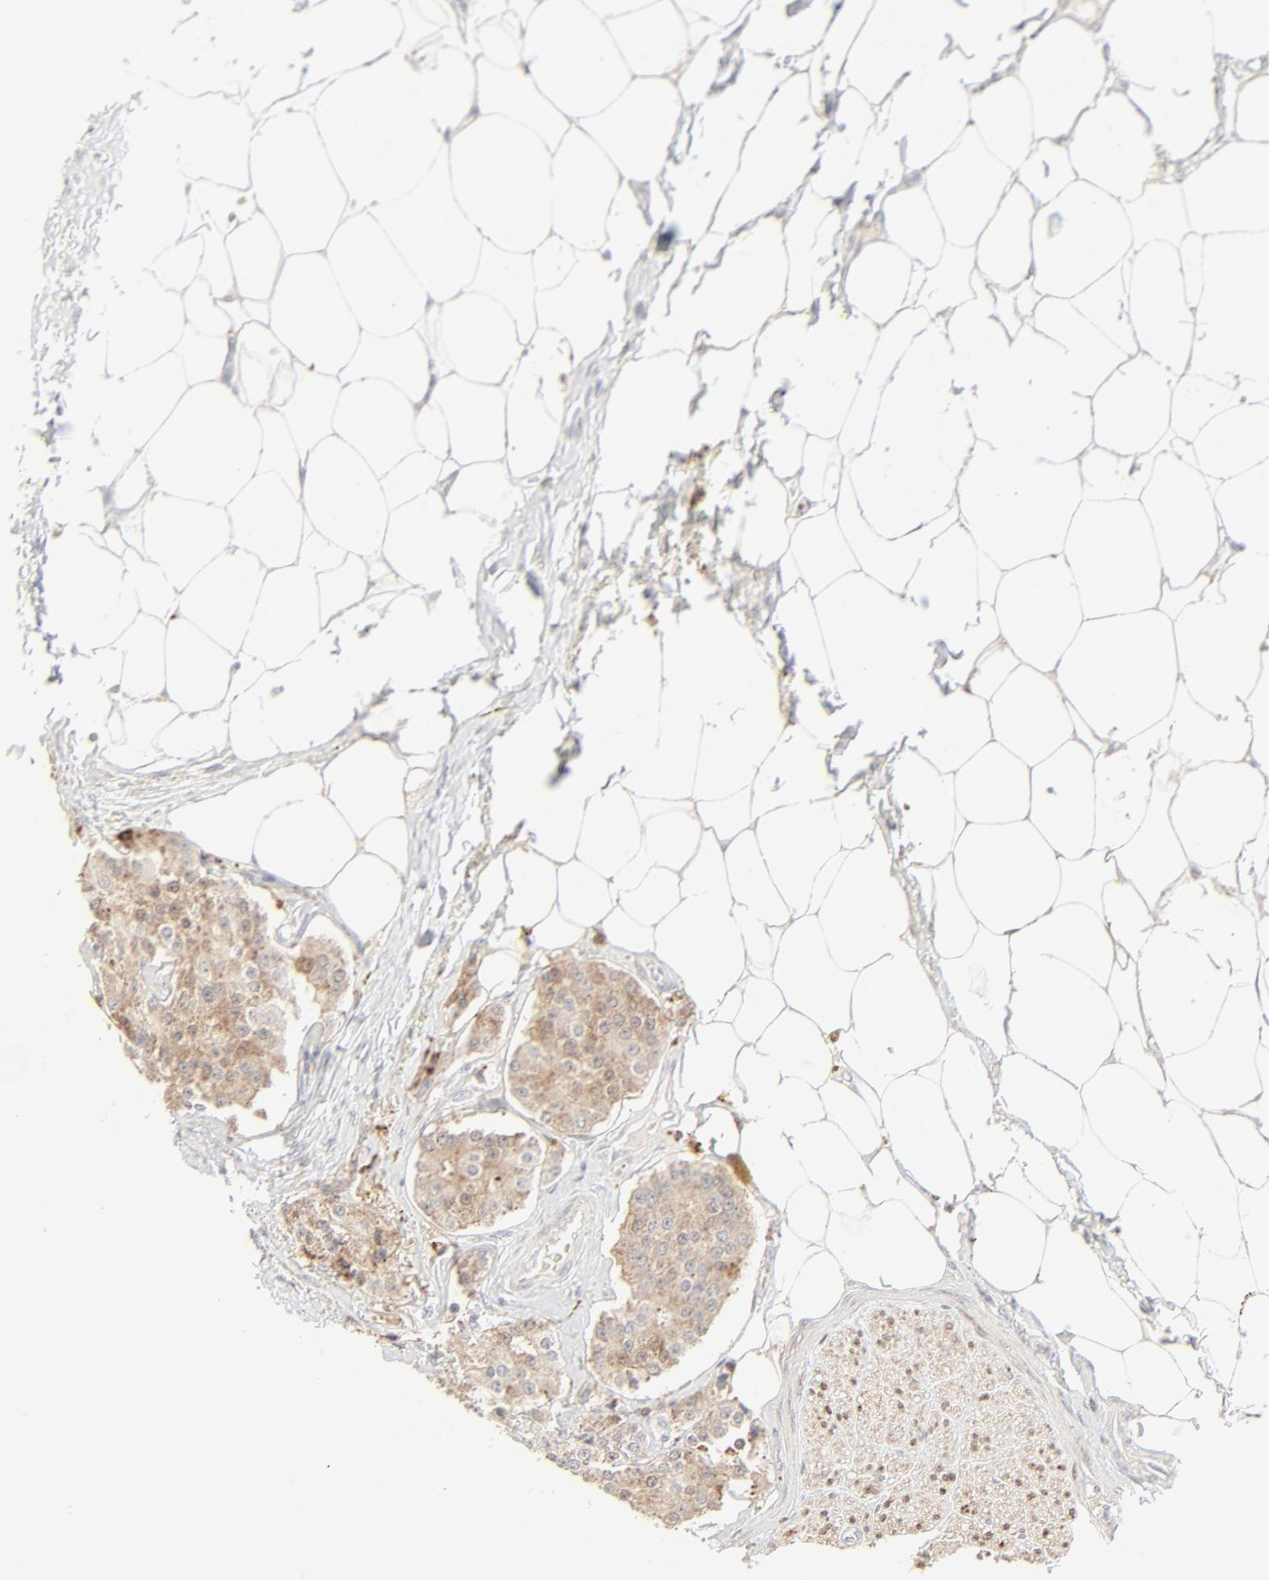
{"staining": {"intensity": "weak", "quantity": ">75%", "location": "cytoplasmic/membranous"}, "tissue": "carcinoid", "cell_type": "Tumor cells", "image_type": "cancer", "snomed": [{"axis": "morphology", "description": "Carcinoid, malignant, NOS"}, {"axis": "topography", "description": "Colon"}], "caption": "Immunohistochemical staining of human carcinoid displays weak cytoplasmic/membranous protein staining in approximately >75% of tumor cells.", "gene": "LGALS2", "patient": {"sex": "female", "age": 61}}